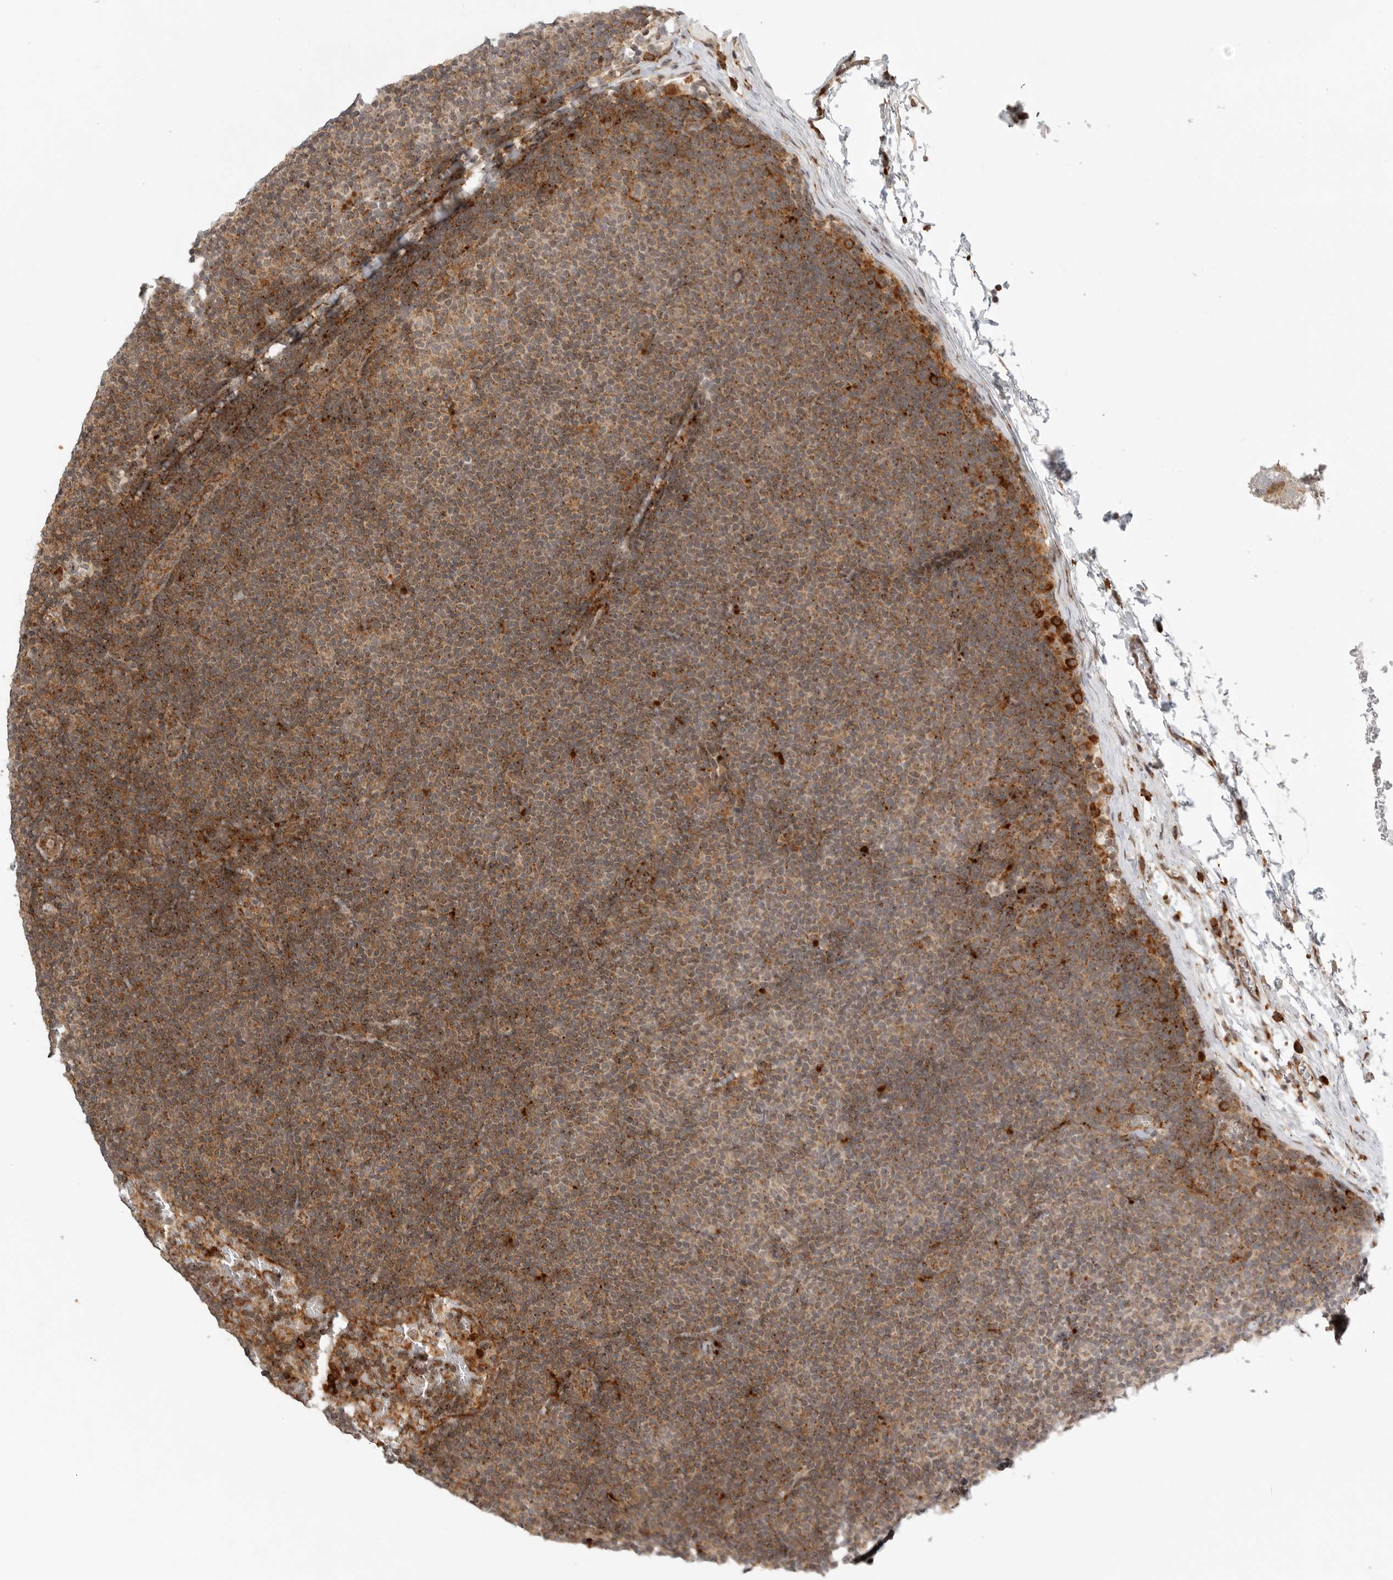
{"staining": {"intensity": "moderate", "quantity": ">75%", "location": "cytoplasmic/membranous"}, "tissue": "lymphoma", "cell_type": "Tumor cells", "image_type": "cancer", "snomed": [{"axis": "morphology", "description": "Malignant lymphoma, non-Hodgkin's type, Low grade"}, {"axis": "topography", "description": "Lymph node"}], "caption": "About >75% of tumor cells in human lymphoma demonstrate moderate cytoplasmic/membranous protein expression as visualized by brown immunohistochemical staining.", "gene": "IDUA", "patient": {"sex": "female", "age": 53}}